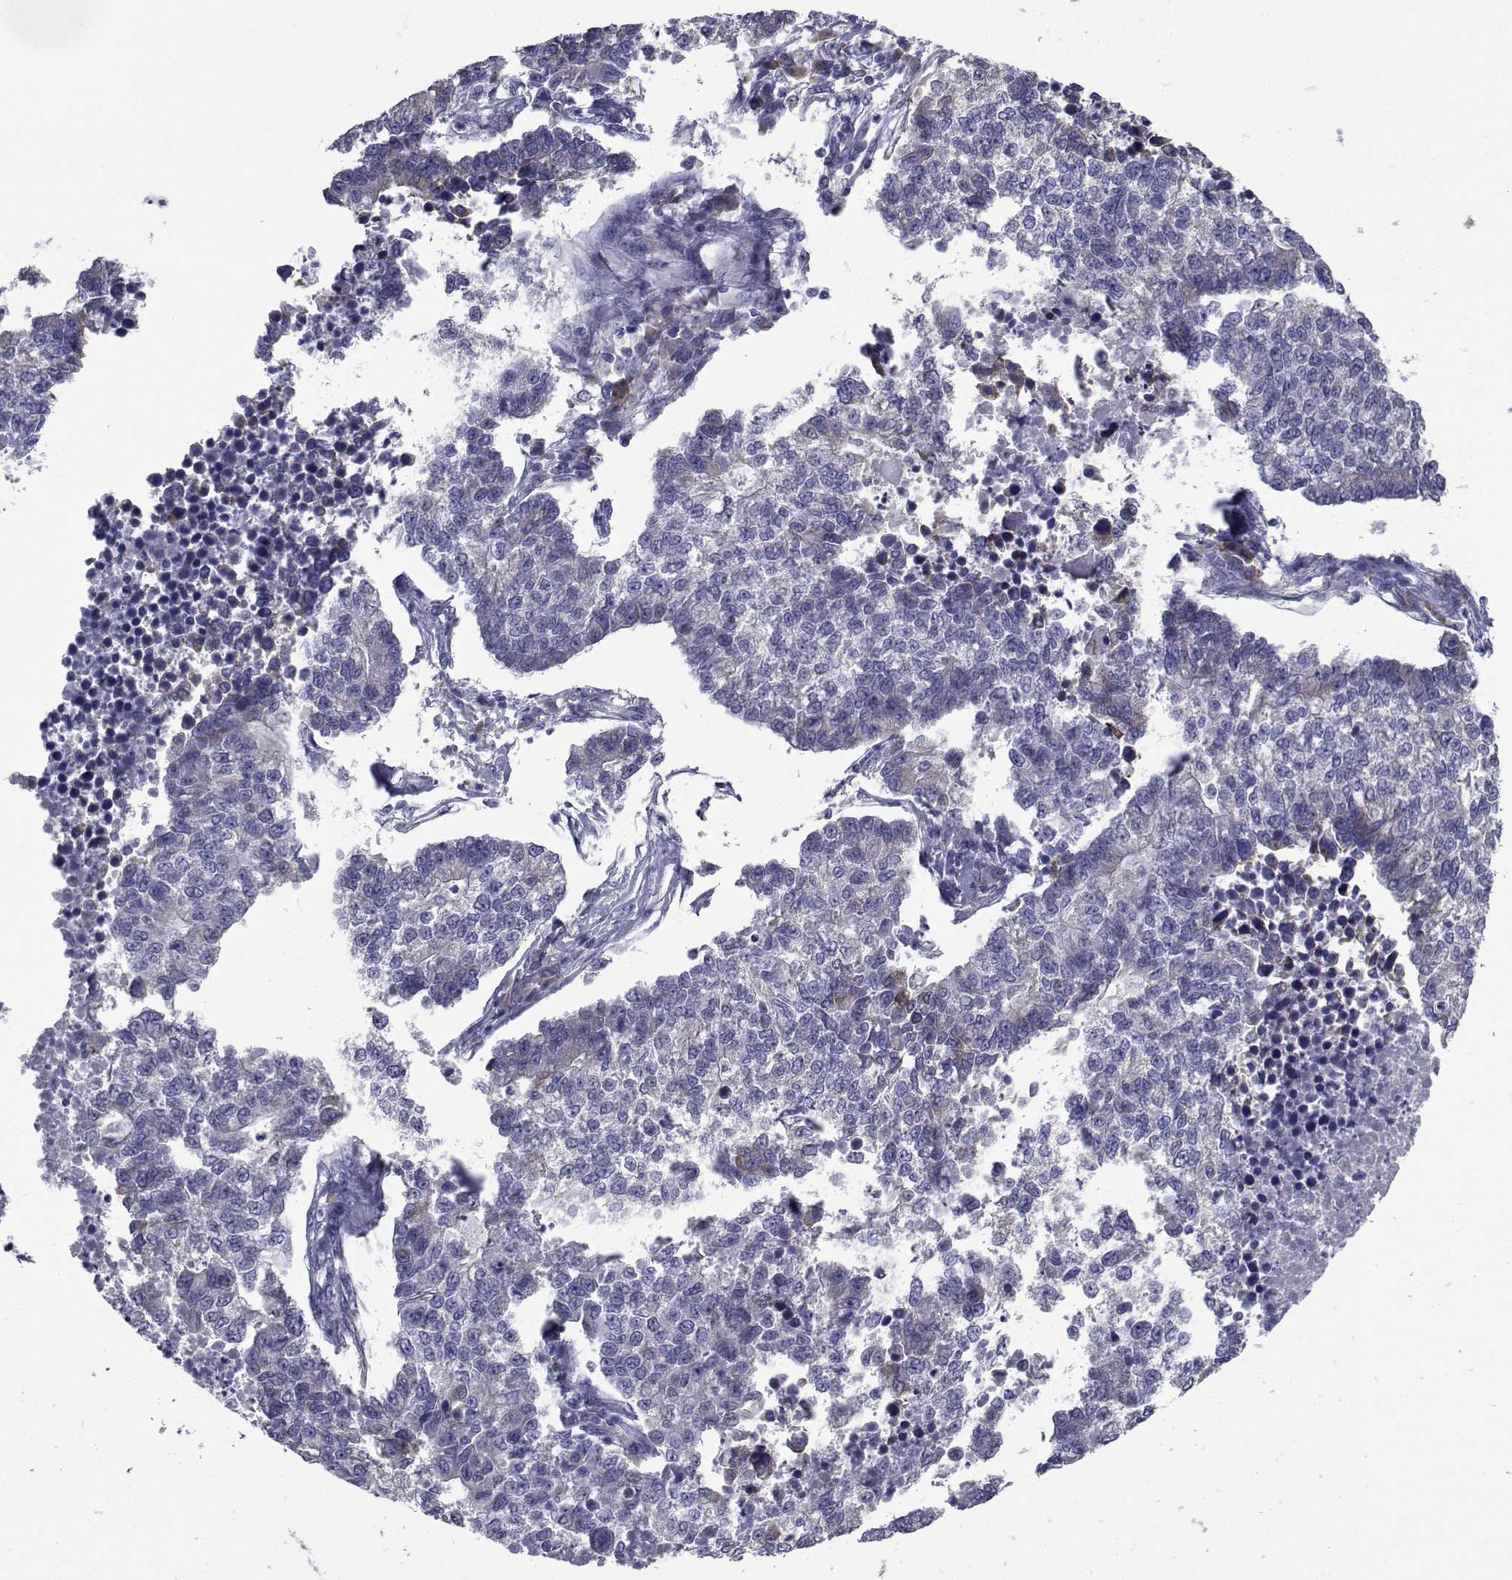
{"staining": {"intensity": "weak", "quantity": "<25%", "location": "cytoplasmic/membranous"}, "tissue": "lung cancer", "cell_type": "Tumor cells", "image_type": "cancer", "snomed": [{"axis": "morphology", "description": "Adenocarcinoma, NOS"}, {"axis": "topography", "description": "Lung"}], "caption": "There is no significant staining in tumor cells of adenocarcinoma (lung).", "gene": "ROPN1", "patient": {"sex": "male", "age": 57}}